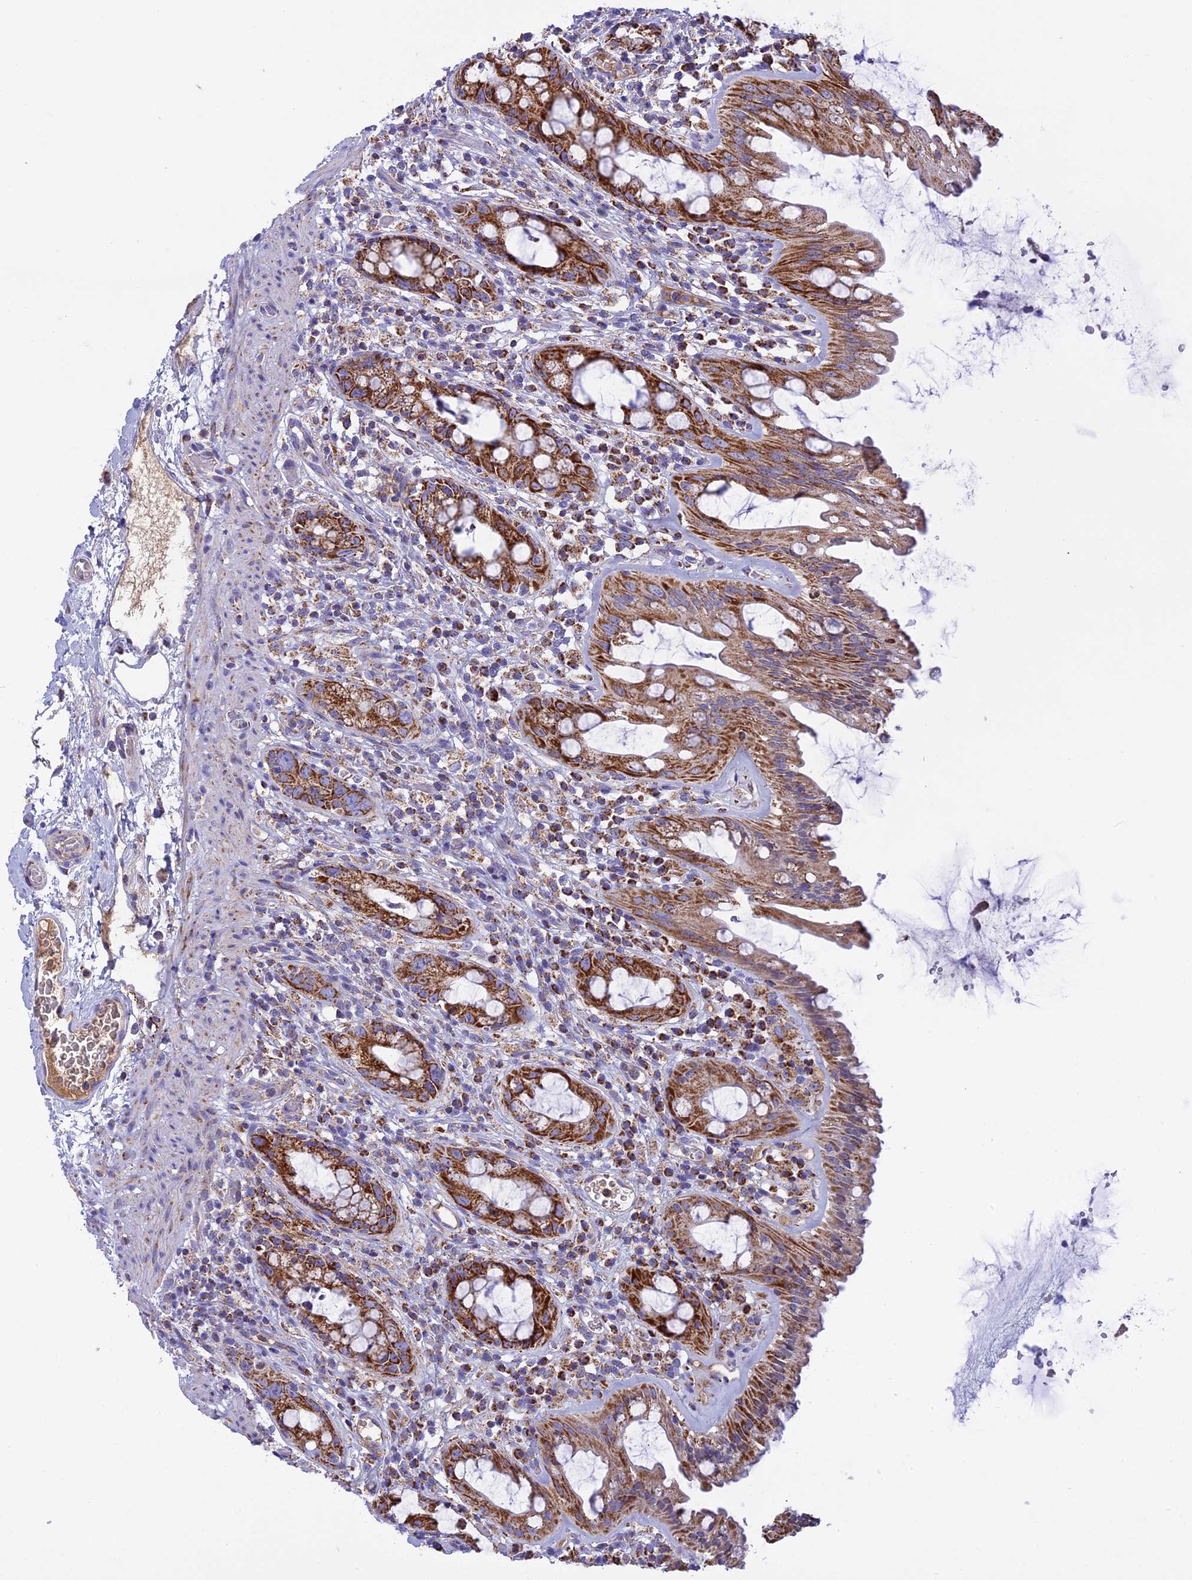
{"staining": {"intensity": "moderate", "quantity": ">75%", "location": "cytoplasmic/membranous"}, "tissue": "rectum", "cell_type": "Glandular cells", "image_type": "normal", "snomed": [{"axis": "morphology", "description": "Normal tissue, NOS"}, {"axis": "topography", "description": "Rectum"}], "caption": "Brown immunohistochemical staining in benign human rectum demonstrates moderate cytoplasmic/membranous staining in approximately >75% of glandular cells.", "gene": "KCNG1", "patient": {"sex": "female", "age": 57}}